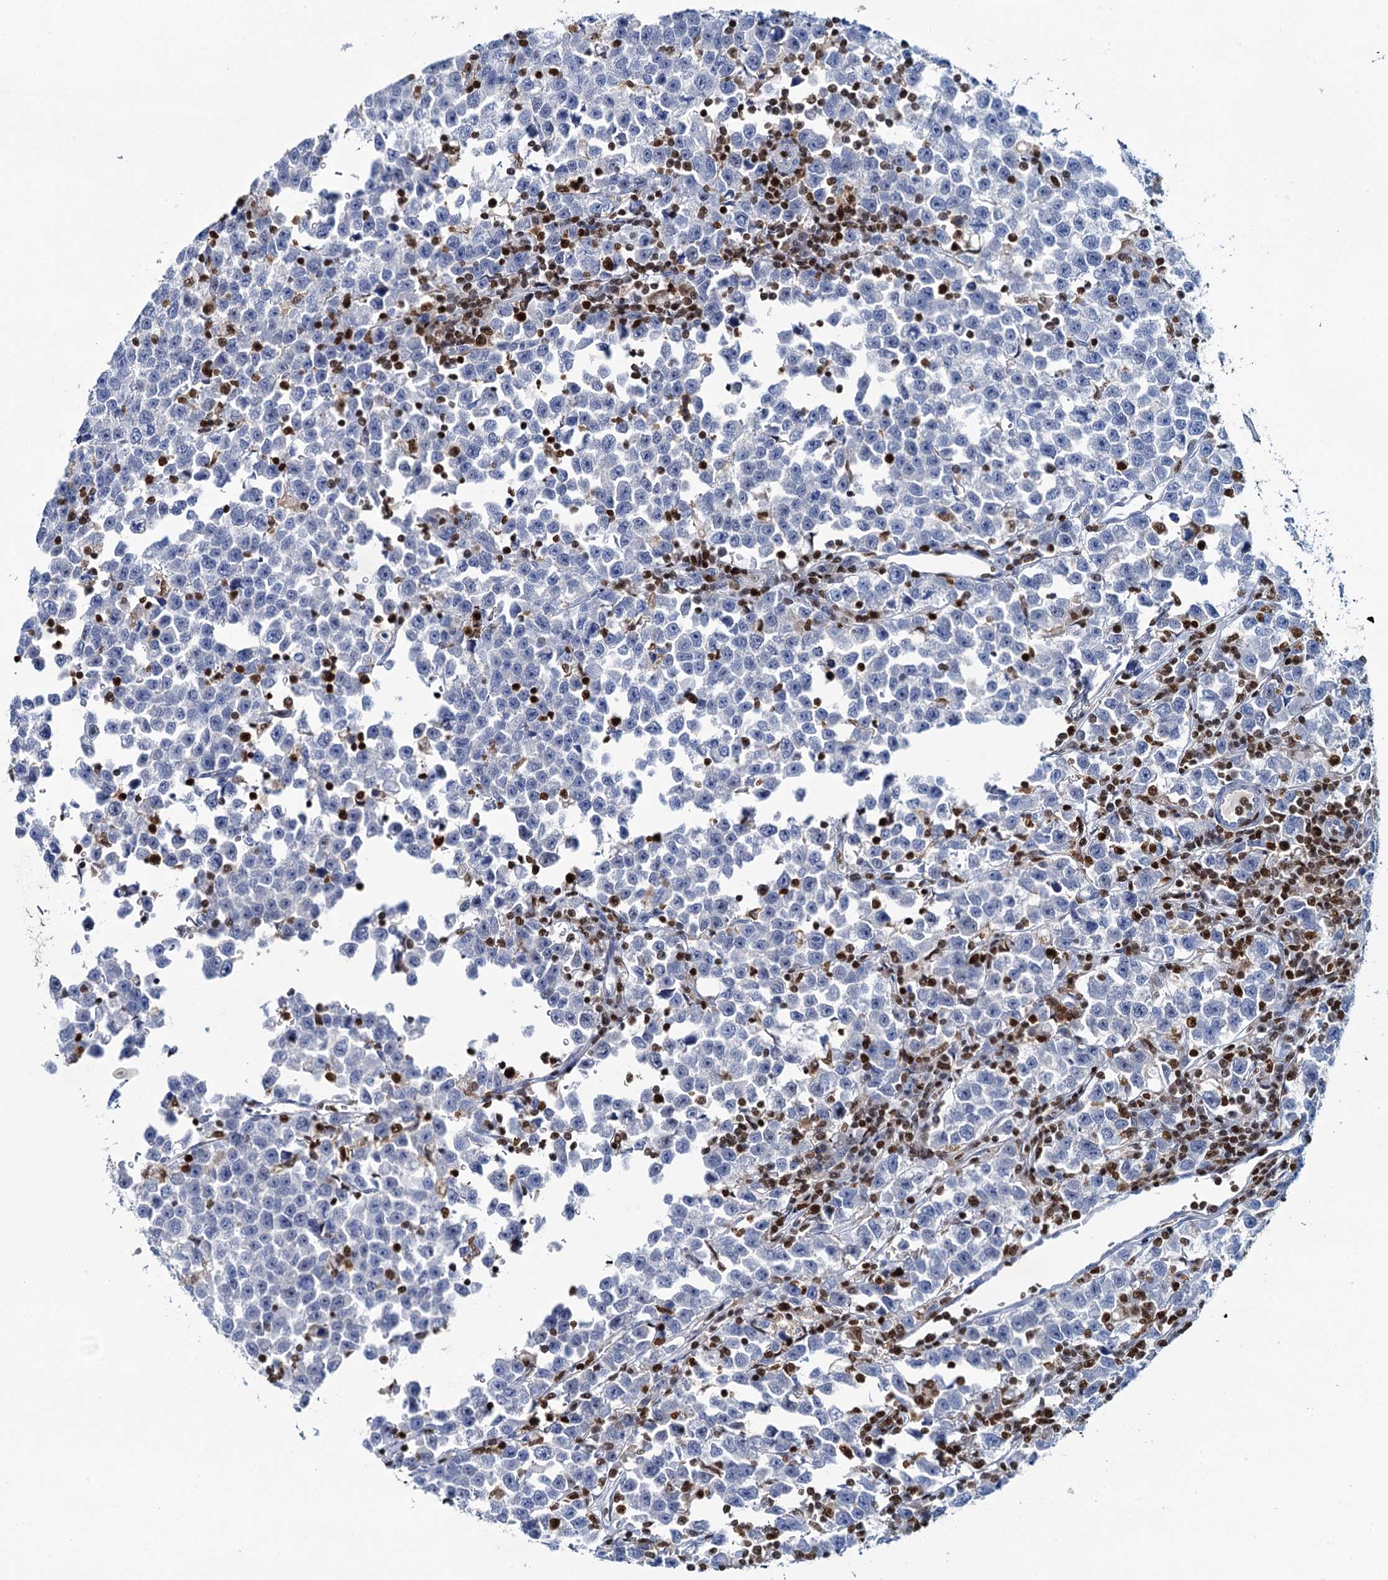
{"staining": {"intensity": "negative", "quantity": "none", "location": "none"}, "tissue": "testis cancer", "cell_type": "Tumor cells", "image_type": "cancer", "snomed": [{"axis": "morphology", "description": "Normal tissue, NOS"}, {"axis": "morphology", "description": "Seminoma, NOS"}, {"axis": "topography", "description": "Testis"}], "caption": "This is an immunohistochemistry micrograph of human testis cancer. There is no staining in tumor cells.", "gene": "CELF2", "patient": {"sex": "male", "age": 43}}